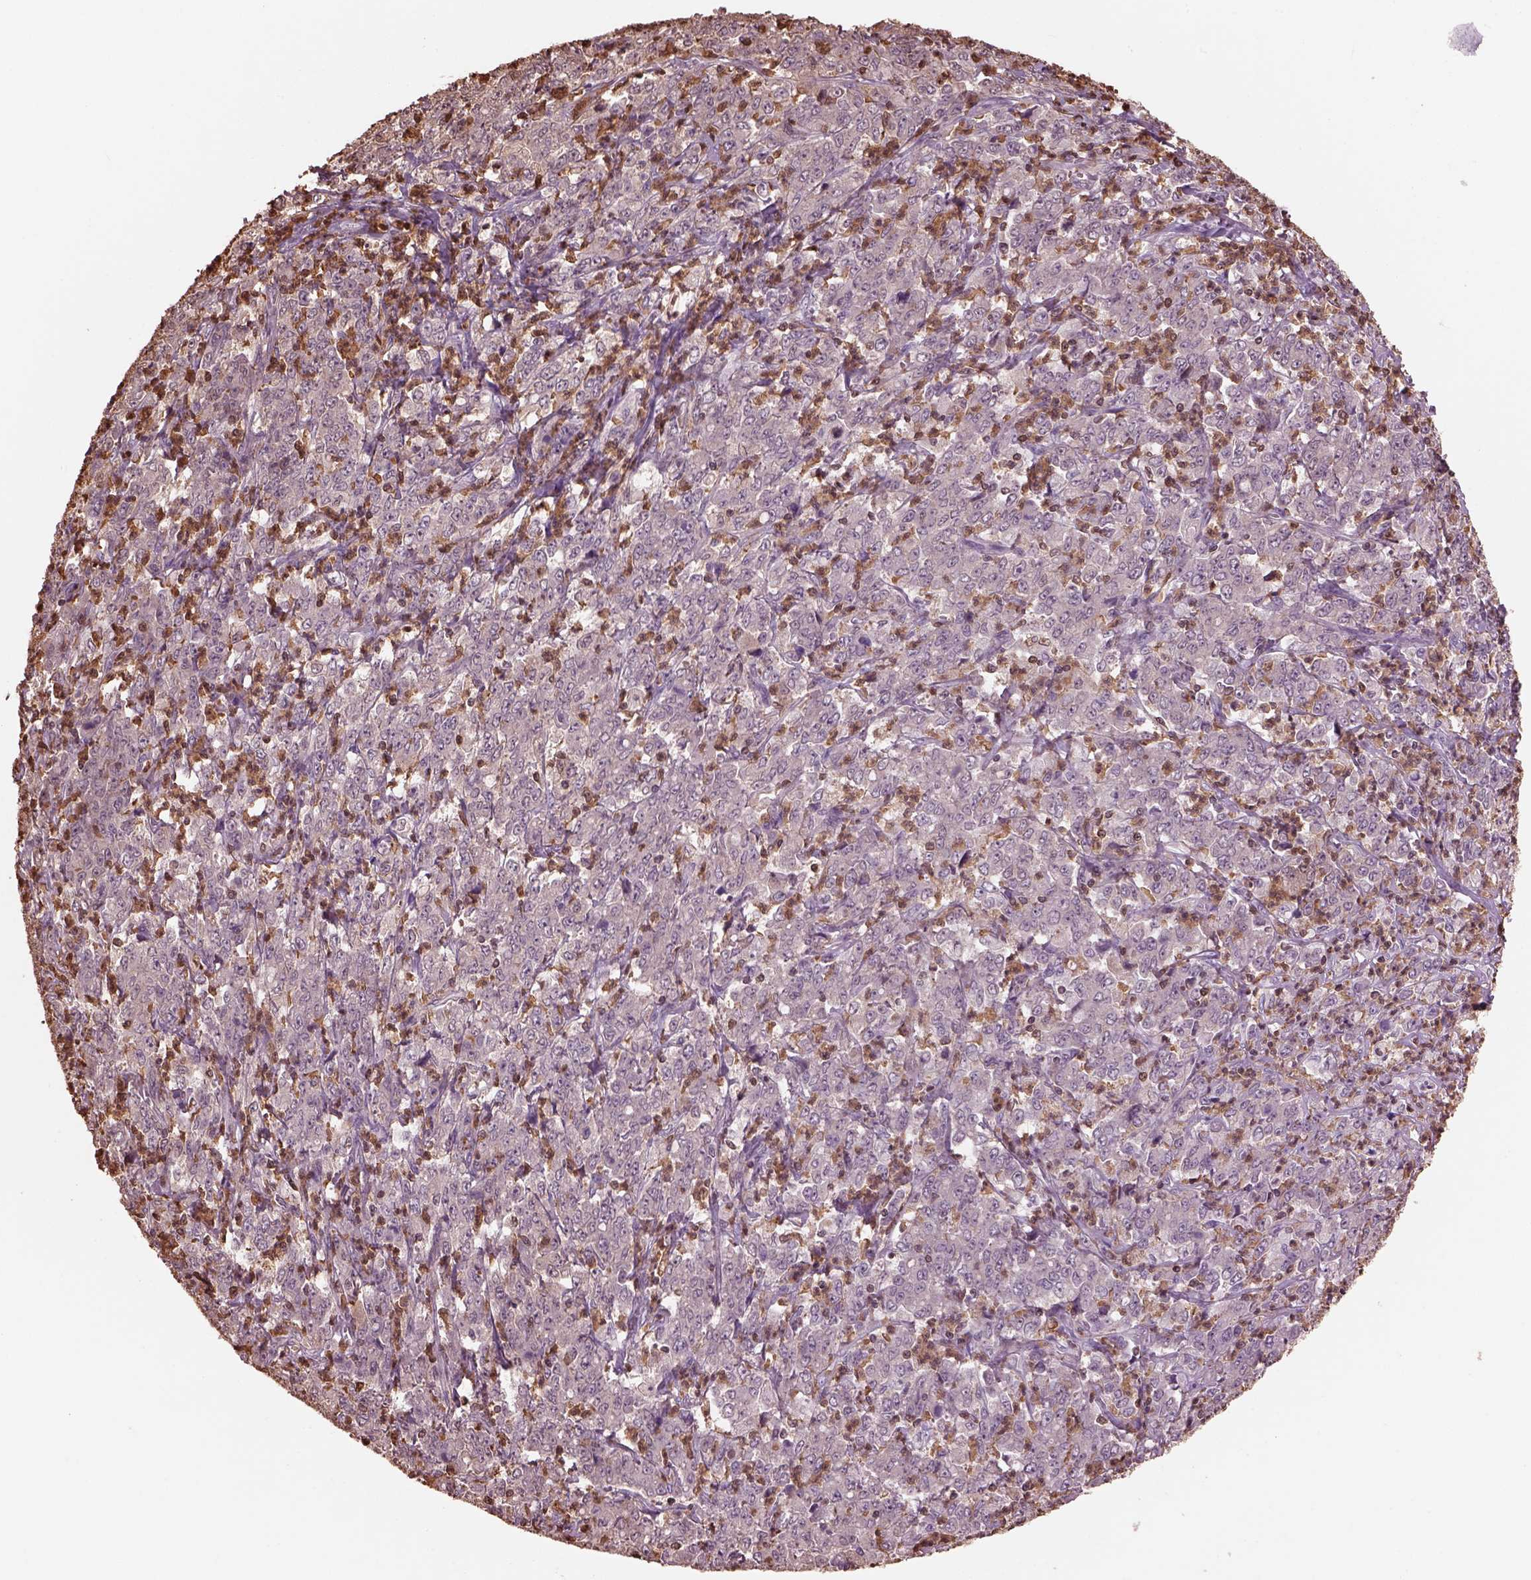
{"staining": {"intensity": "weak", "quantity": "<25%", "location": "cytoplasmic/membranous"}, "tissue": "stomach cancer", "cell_type": "Tumor cells", "image_type": "cancer", "snomed": [{"axis": "morphology", "description": "Adenocarcinoma, NOS"}, {"axis": "topography", "description": "Stomach, lower"}], "caption": "This histopathology image is of stomach cancer (adenocarcinoma) stained with immunohistochemistry (IHC) to label a protein in brown with the nuclei are counter-stained blue. There is no expression in tumor cells.", "gene": "IL31RA", "patient": {"sex": "female", "age": 71}}